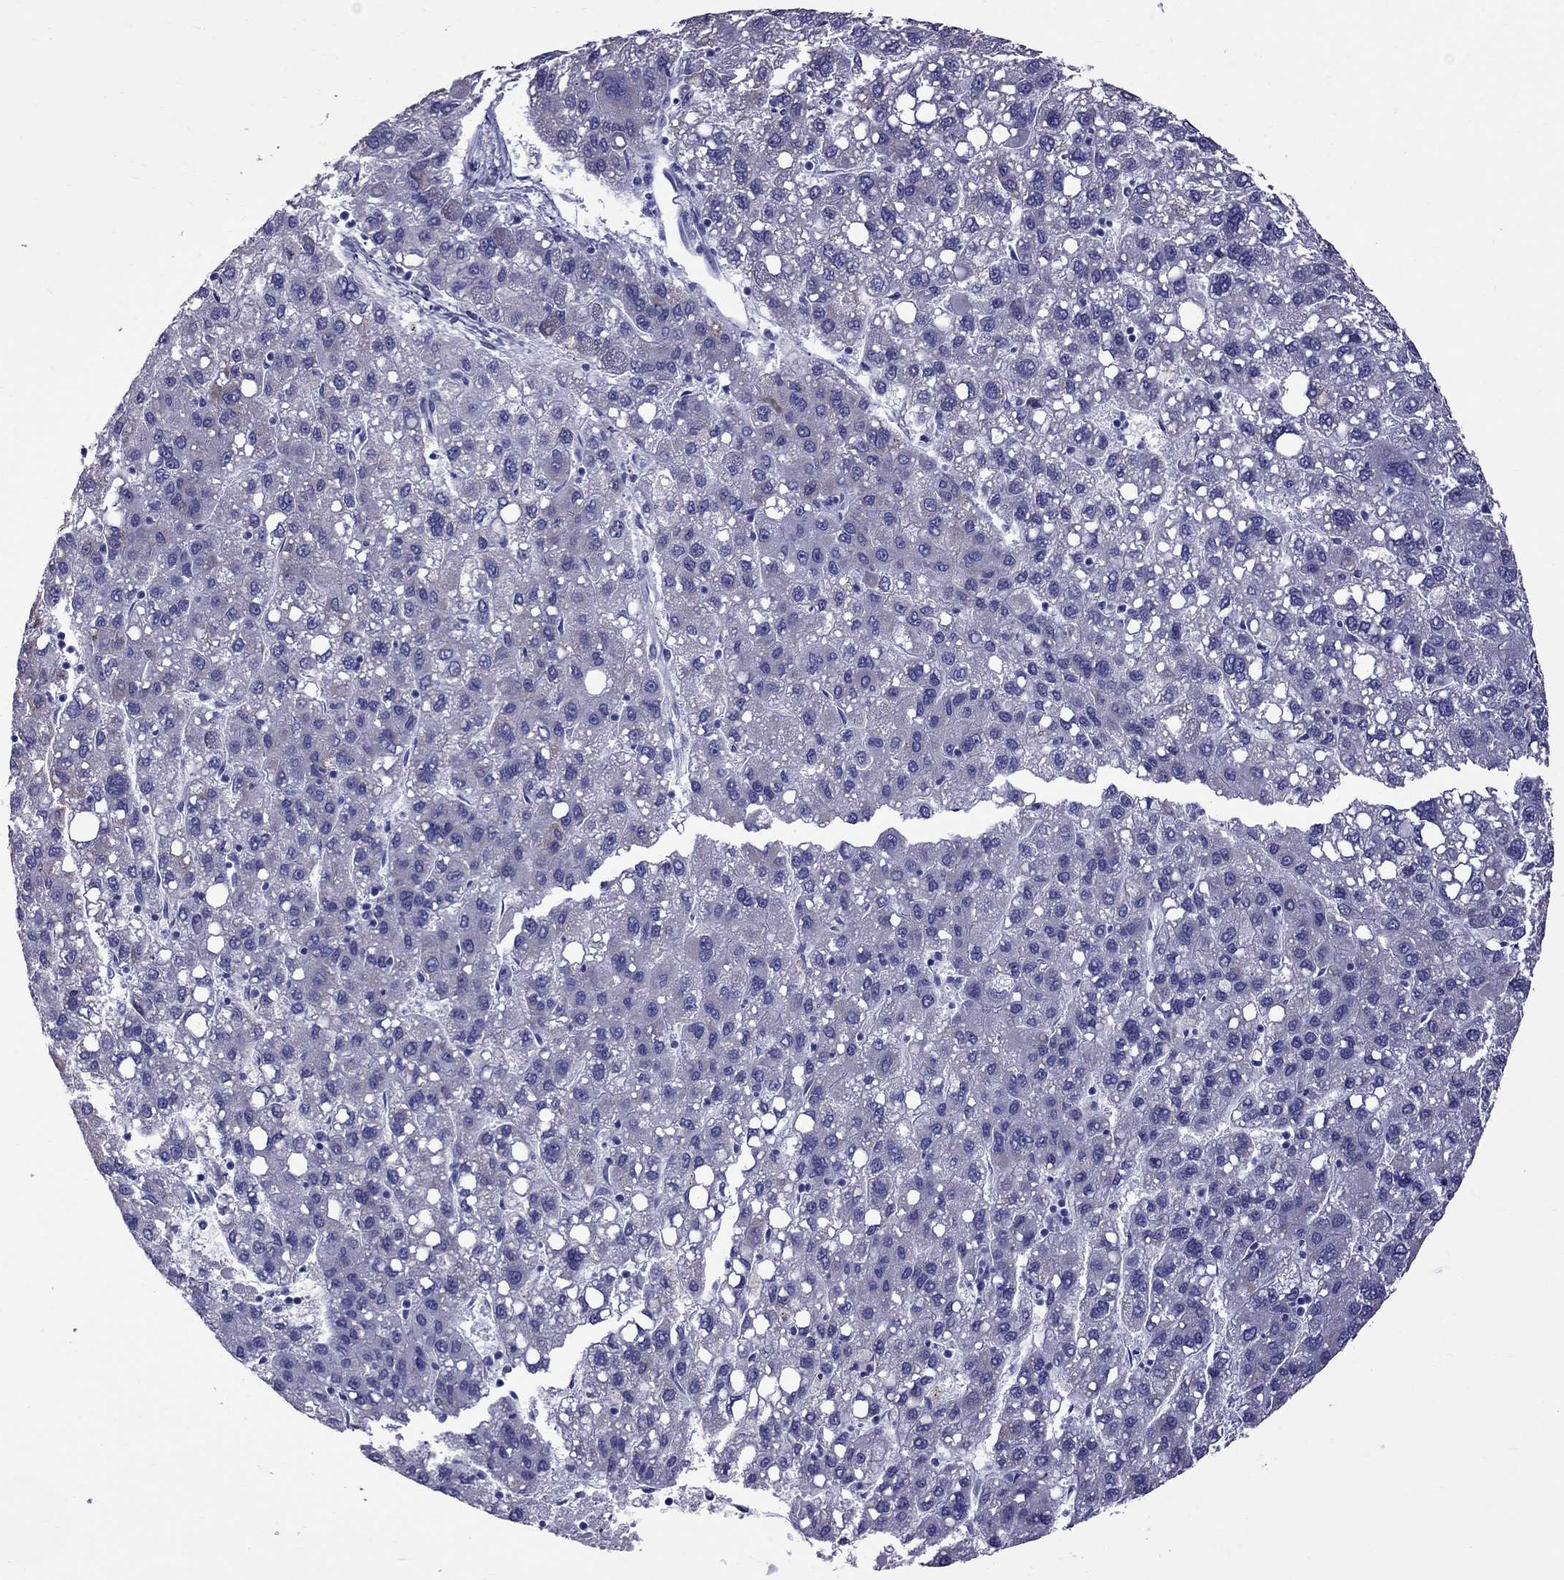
{"staining": {"intensity": "negative", "quantity": "none", "location": "none"}, "tissue": "liver cancer", "cell_type": "Tumor cells", "image_type": "cancer", "snomed": [{"axis": "morphology", "description": "Carcinoma, Hepatocellular, NOS"}, {"axis": "topography", "description": "Liver"}], "caption": "This is an IHC micrograph of human liver cancer (hepatocellular carcinoma). There is no positivity in tumor cells.", "gene": "TTLL13", "patient": {"sex": "female", "age": 82}}